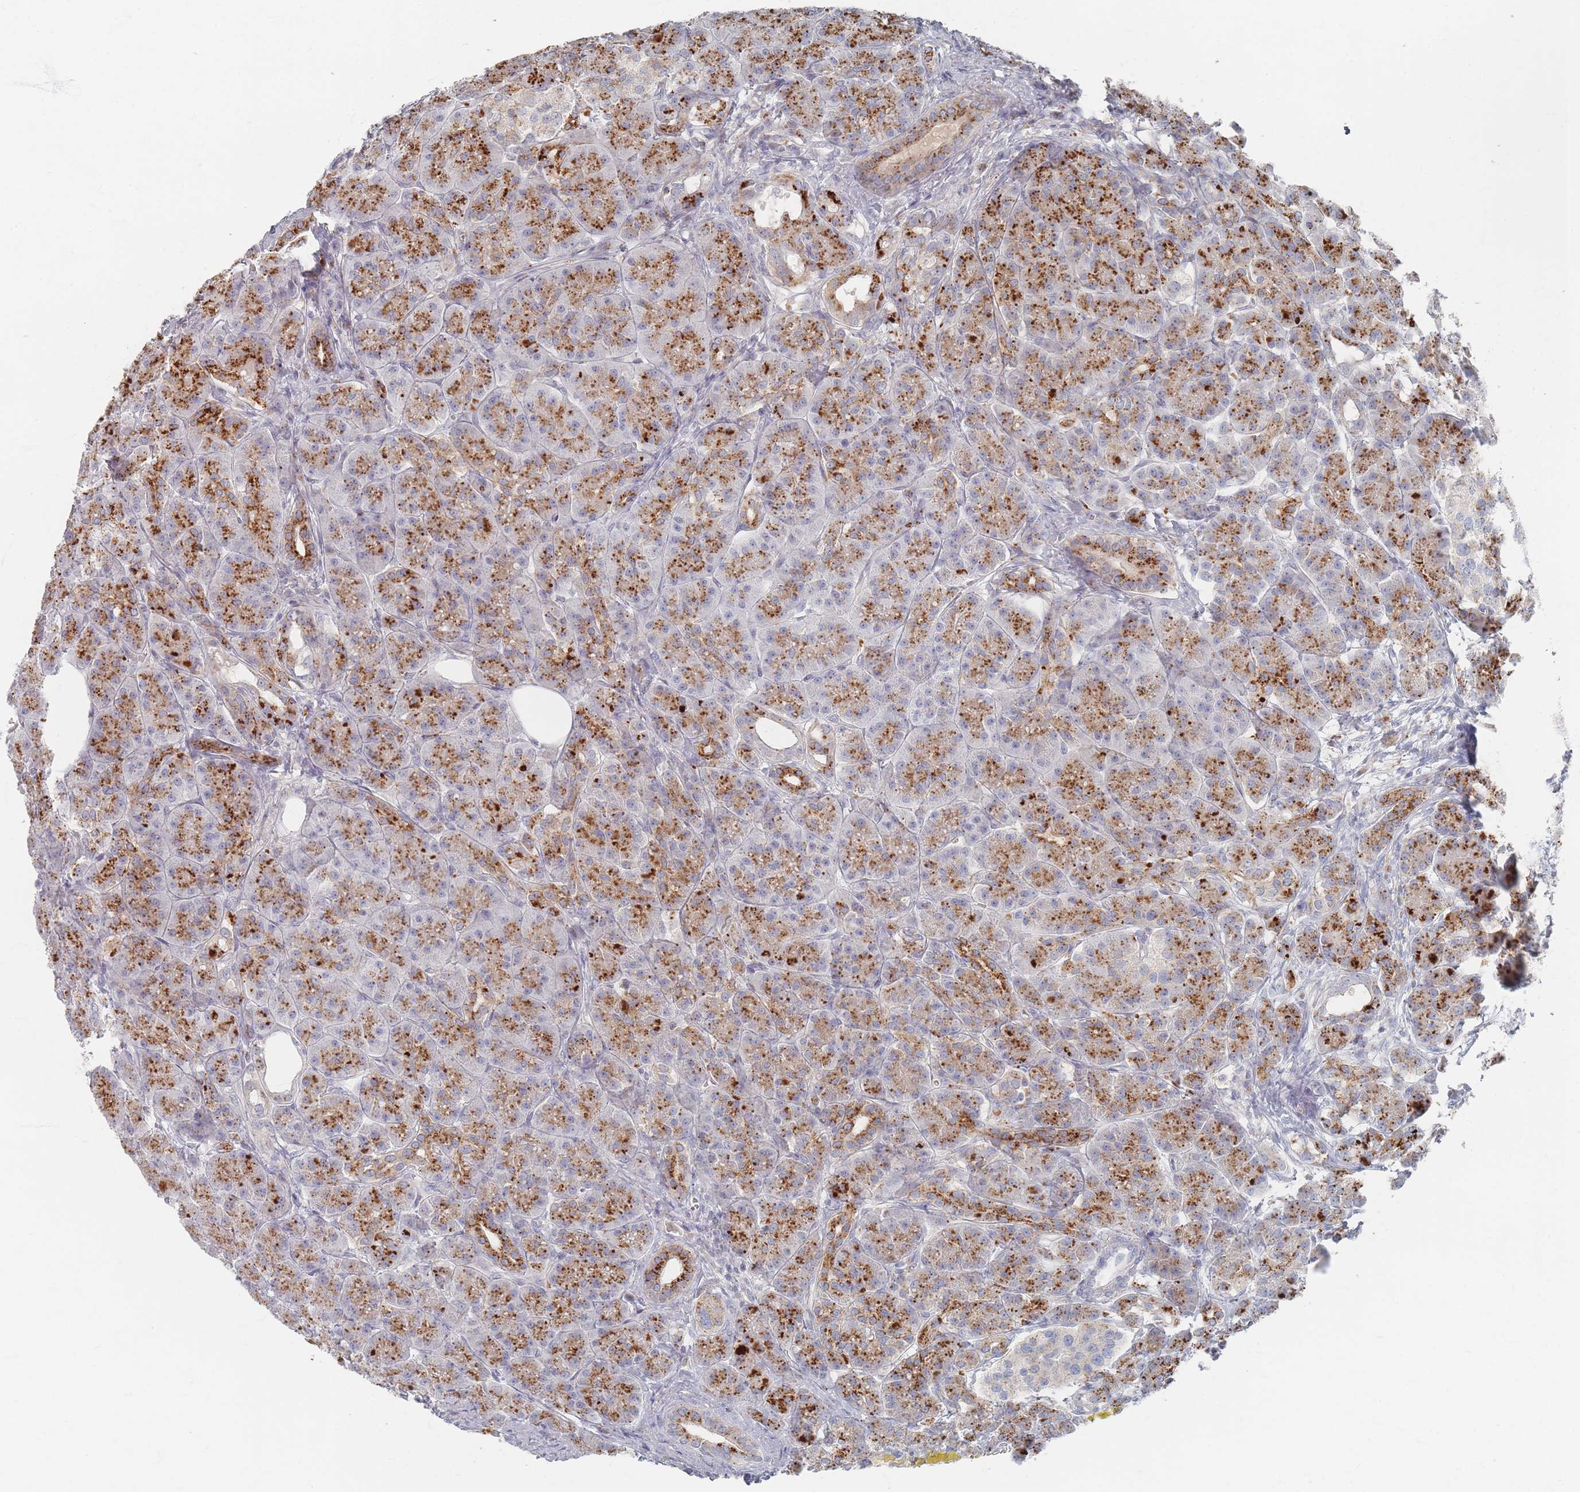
{"staining": {"intensity": "strong", "quantity": ">75%", "location": "cytoplasmic/membranous"}, "tissue": "pancreas", "cell_type": "Exocrine glandular cells", "image_type": "normal", "snomed": [{"axis": "morphology", "description": "Normal tissue, NOS"}, {"axis": "topography", "description": "Pancreas"}], "caption": "Protein expression by immunohistochemistry (IHC) demonstrates strong cytoplasmic/membranous expression in about >75% of exocrine glandular cells in normal pancreas. The protein is shown in brown color, while the nuclei are stained blue.", "gene": "ENSG00000251357", "patient": {"sex": "male", "age": 63}}